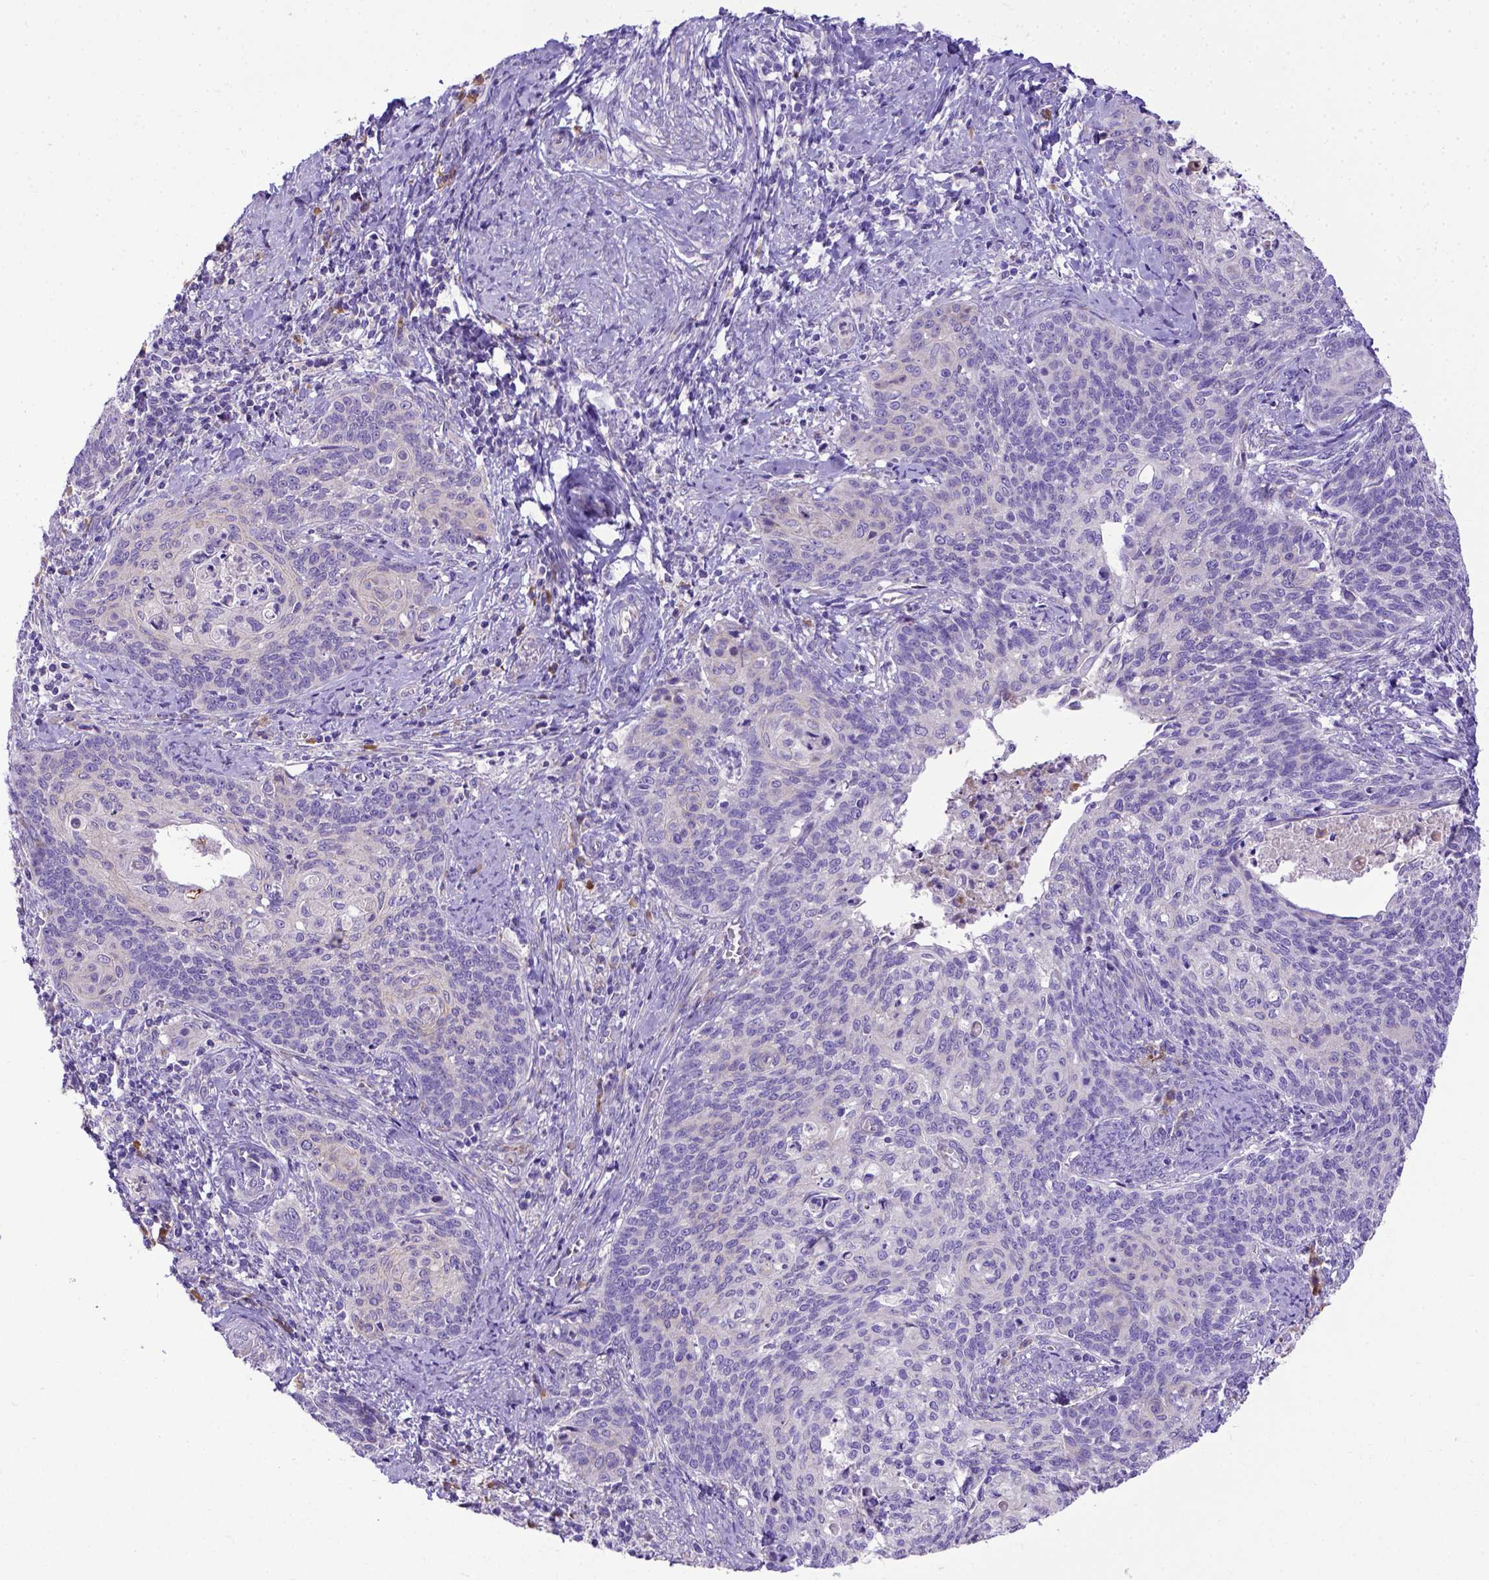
{"staining": {"intensity": "negative", "quantity": "none", "location": "none"}, "tissue": "cervical cancer", "cell_type": "Tumor cells", "image_type": "cancer", "snomed": [{"axis": "morphology", "description": "Normal tissue, NOS"}, {"axis": "morphology", "description": "Squamous cell carcinoma, NOS"}, {"axis": "topography", "description": "Cervix"}], "caption": "Tumor cells are negative for brown protein staining in cervical cancer (squamous cell carcinoma).", "gene": "CFAP300", "patient": {"sex": "female", "age": 39}}